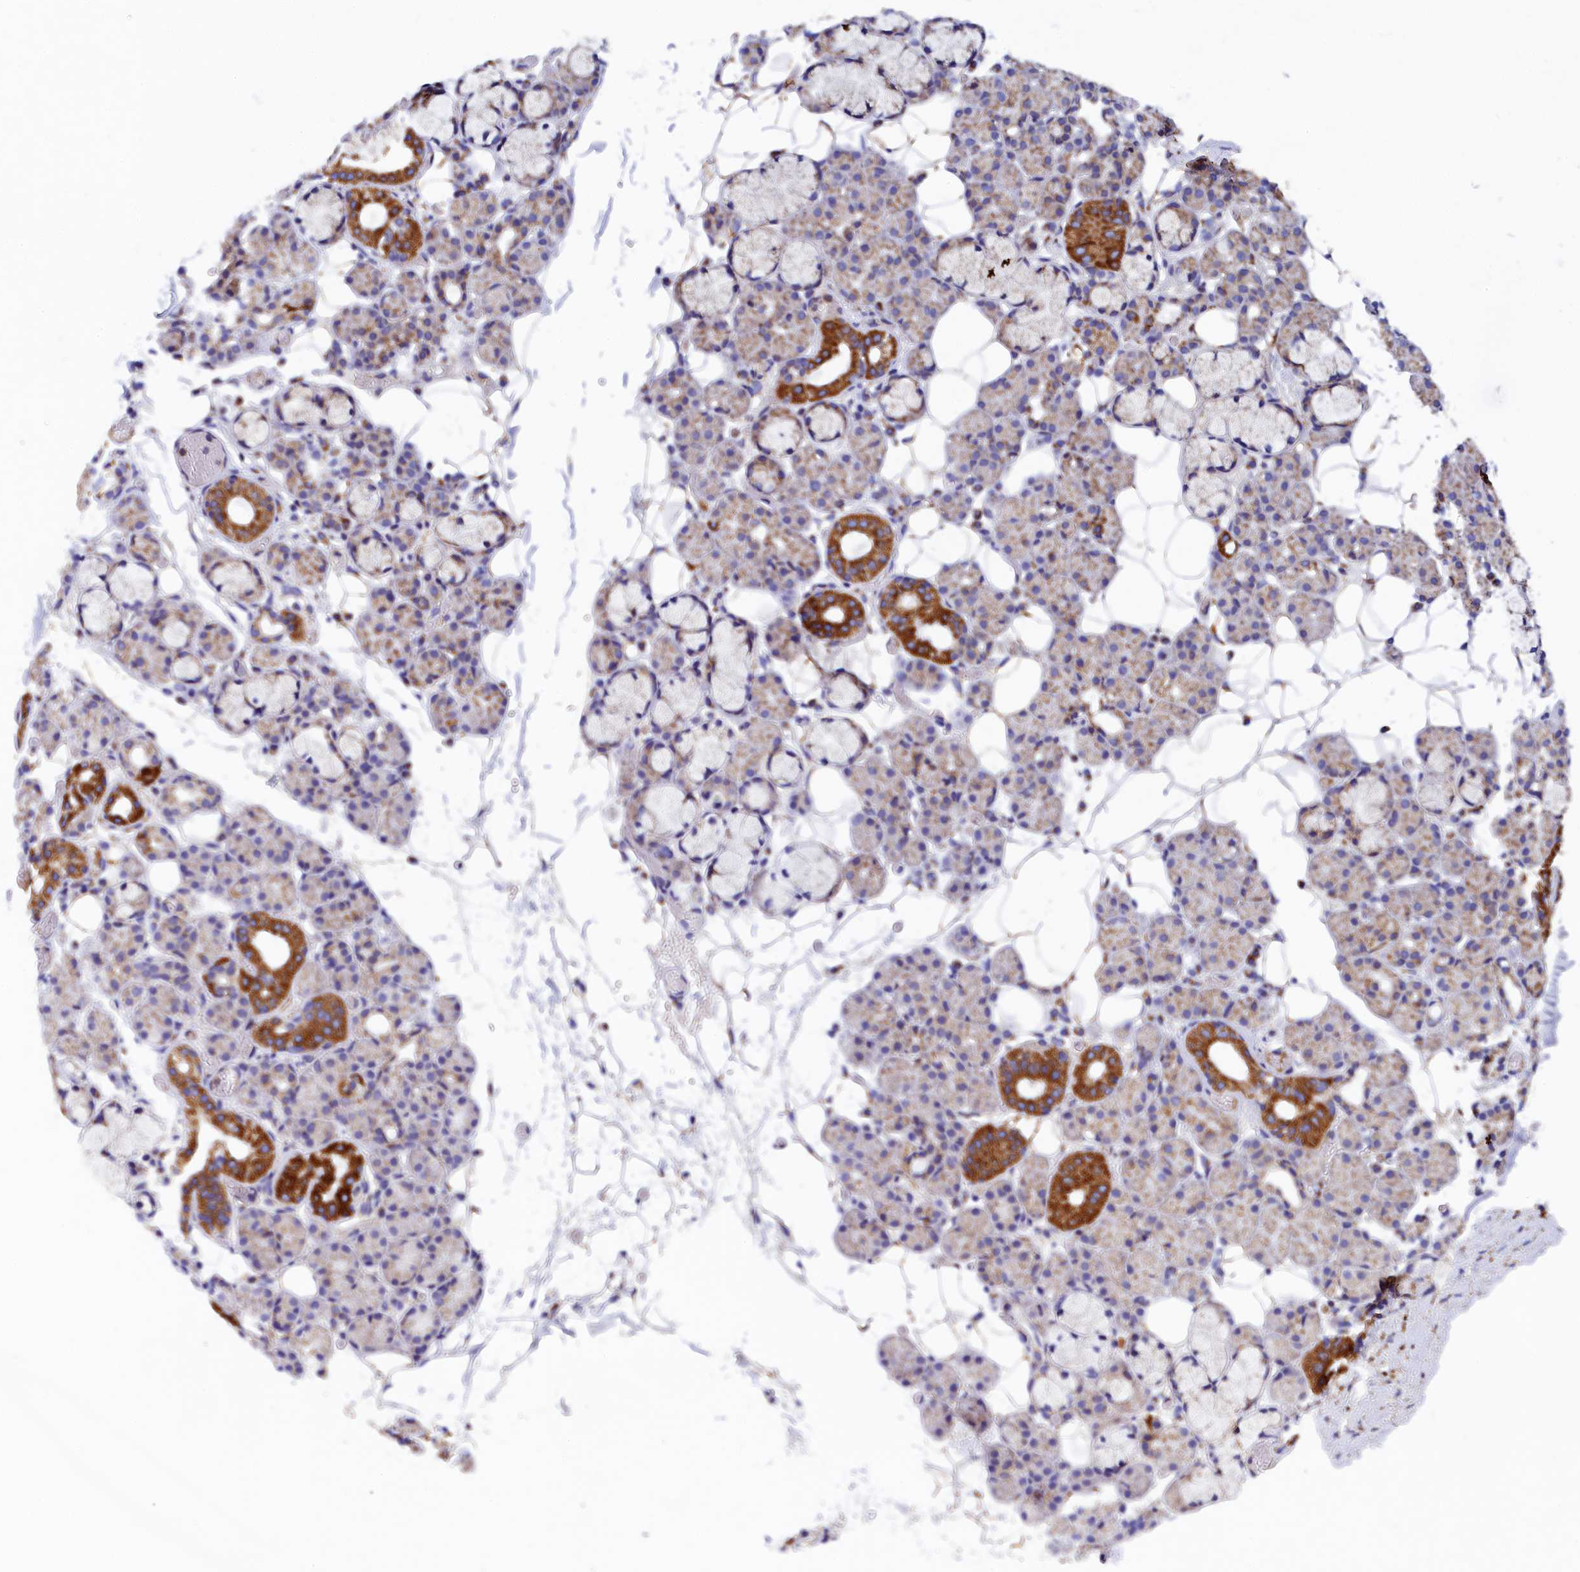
{"staining": {"intensity": "strong", "quantity": "<25%", "location": "cytoplasmic/membranous"}, "tissue": "salivary gland", "cell_type": "Glandular cells", "image_type": "normal", "snomed": [{"axis": "morphology", "description": "Normal tissue, NOS"}, {"axis": "topography", "description": "Salivary gland"}], "caption": "The immunohistochemical stain shows strong cytoplasmic/membranous staining in glandular cells of normal salivary gland. Using DAB (brown) and hematoxylin (blue) stains, captured at high magnification using brightfield microscopy.", "gene": "SLC39A3", "patient": {"sex": "male", "age": 63}}